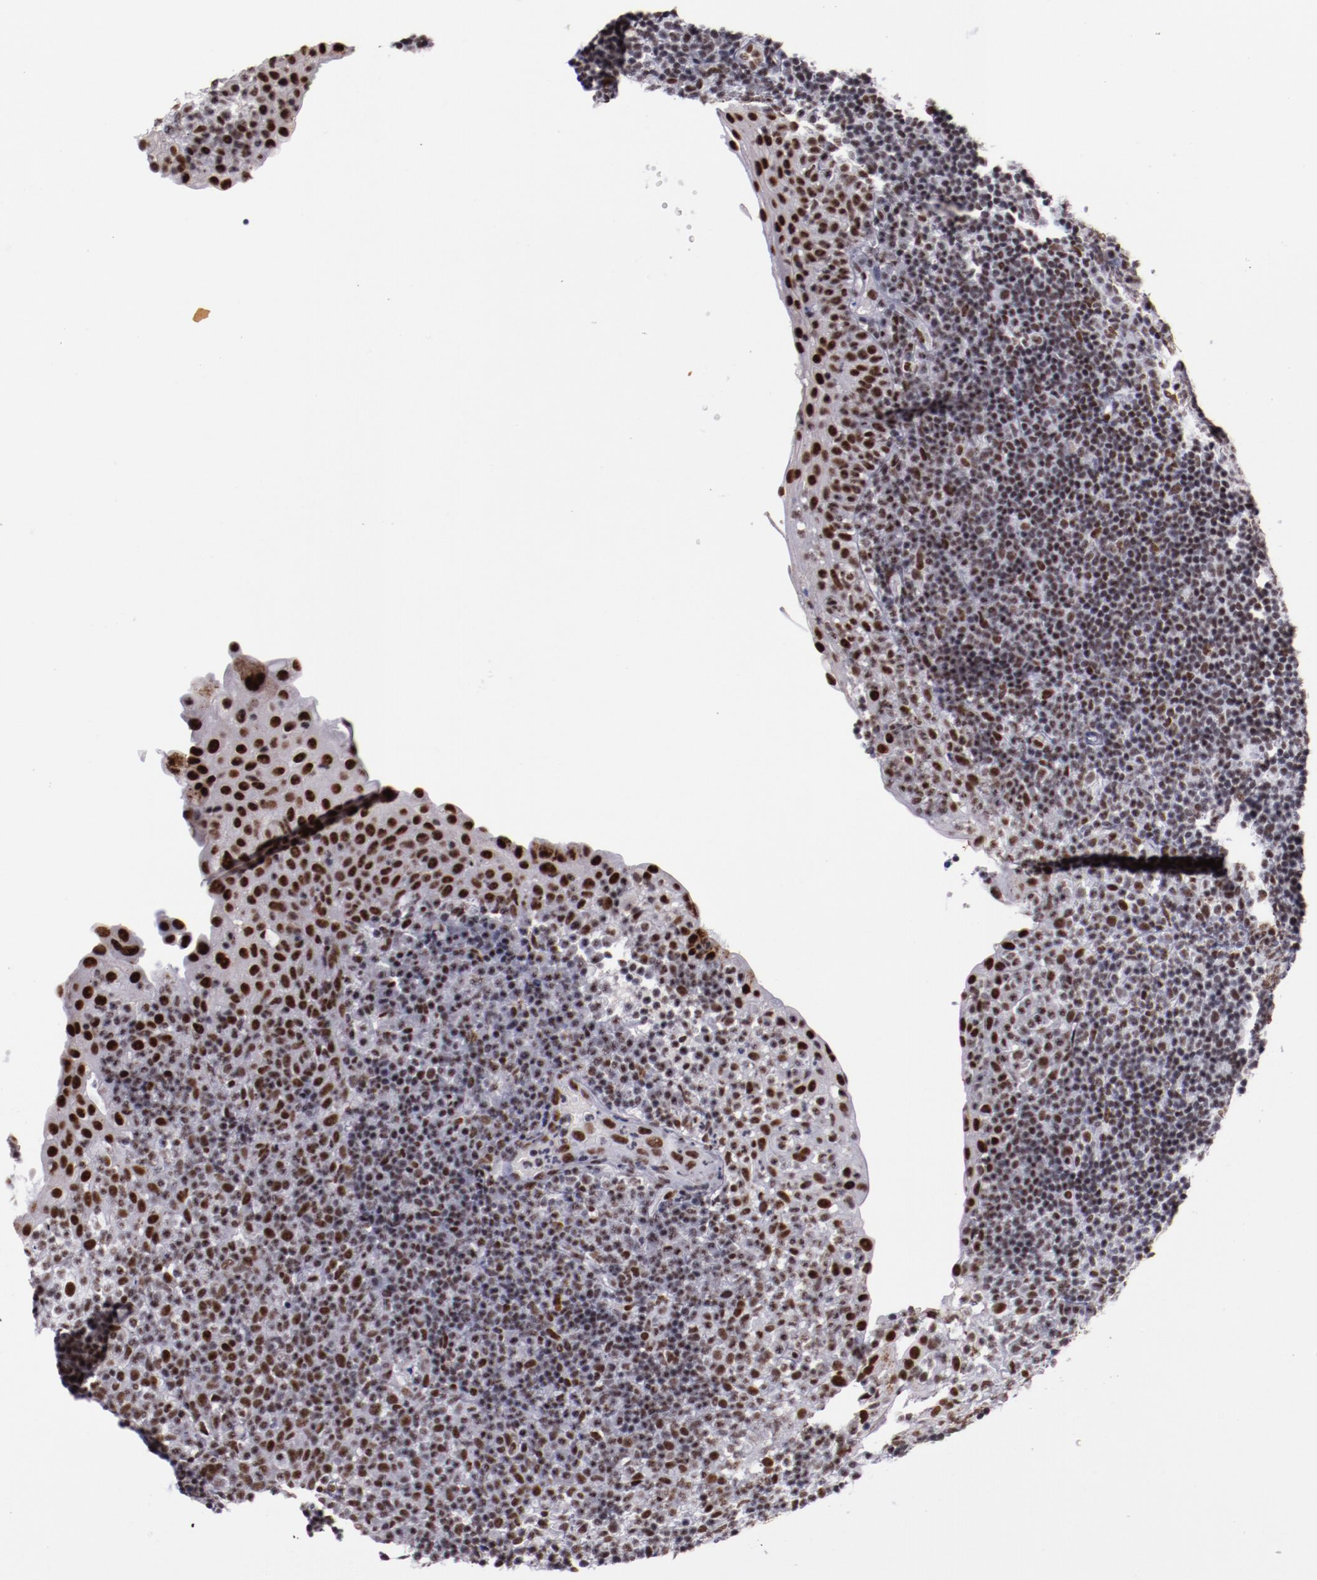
{"staining": {"intensity": "moderate", "quantity": ">75%", "location": "nuclear"}, "tissue": "tonsil", "cell_type": "Germinal center cells", "image_type": "normal", "snomed": [{"axis": "morphology", "description": "Normal tissue, NOS"}, {"axis": "topography", "description": "Tonsil"}], "caption": "A histopathology image of human tonsil stained for a protein shows moderate nuclear brown staining in germinal center cells. Immunohistochemistry (ihc) stains the protein of interest in brown and the nuclei are stained blue.", "gene": "PPP4R3A", "patient": {"sex": "female", "age": 40}}